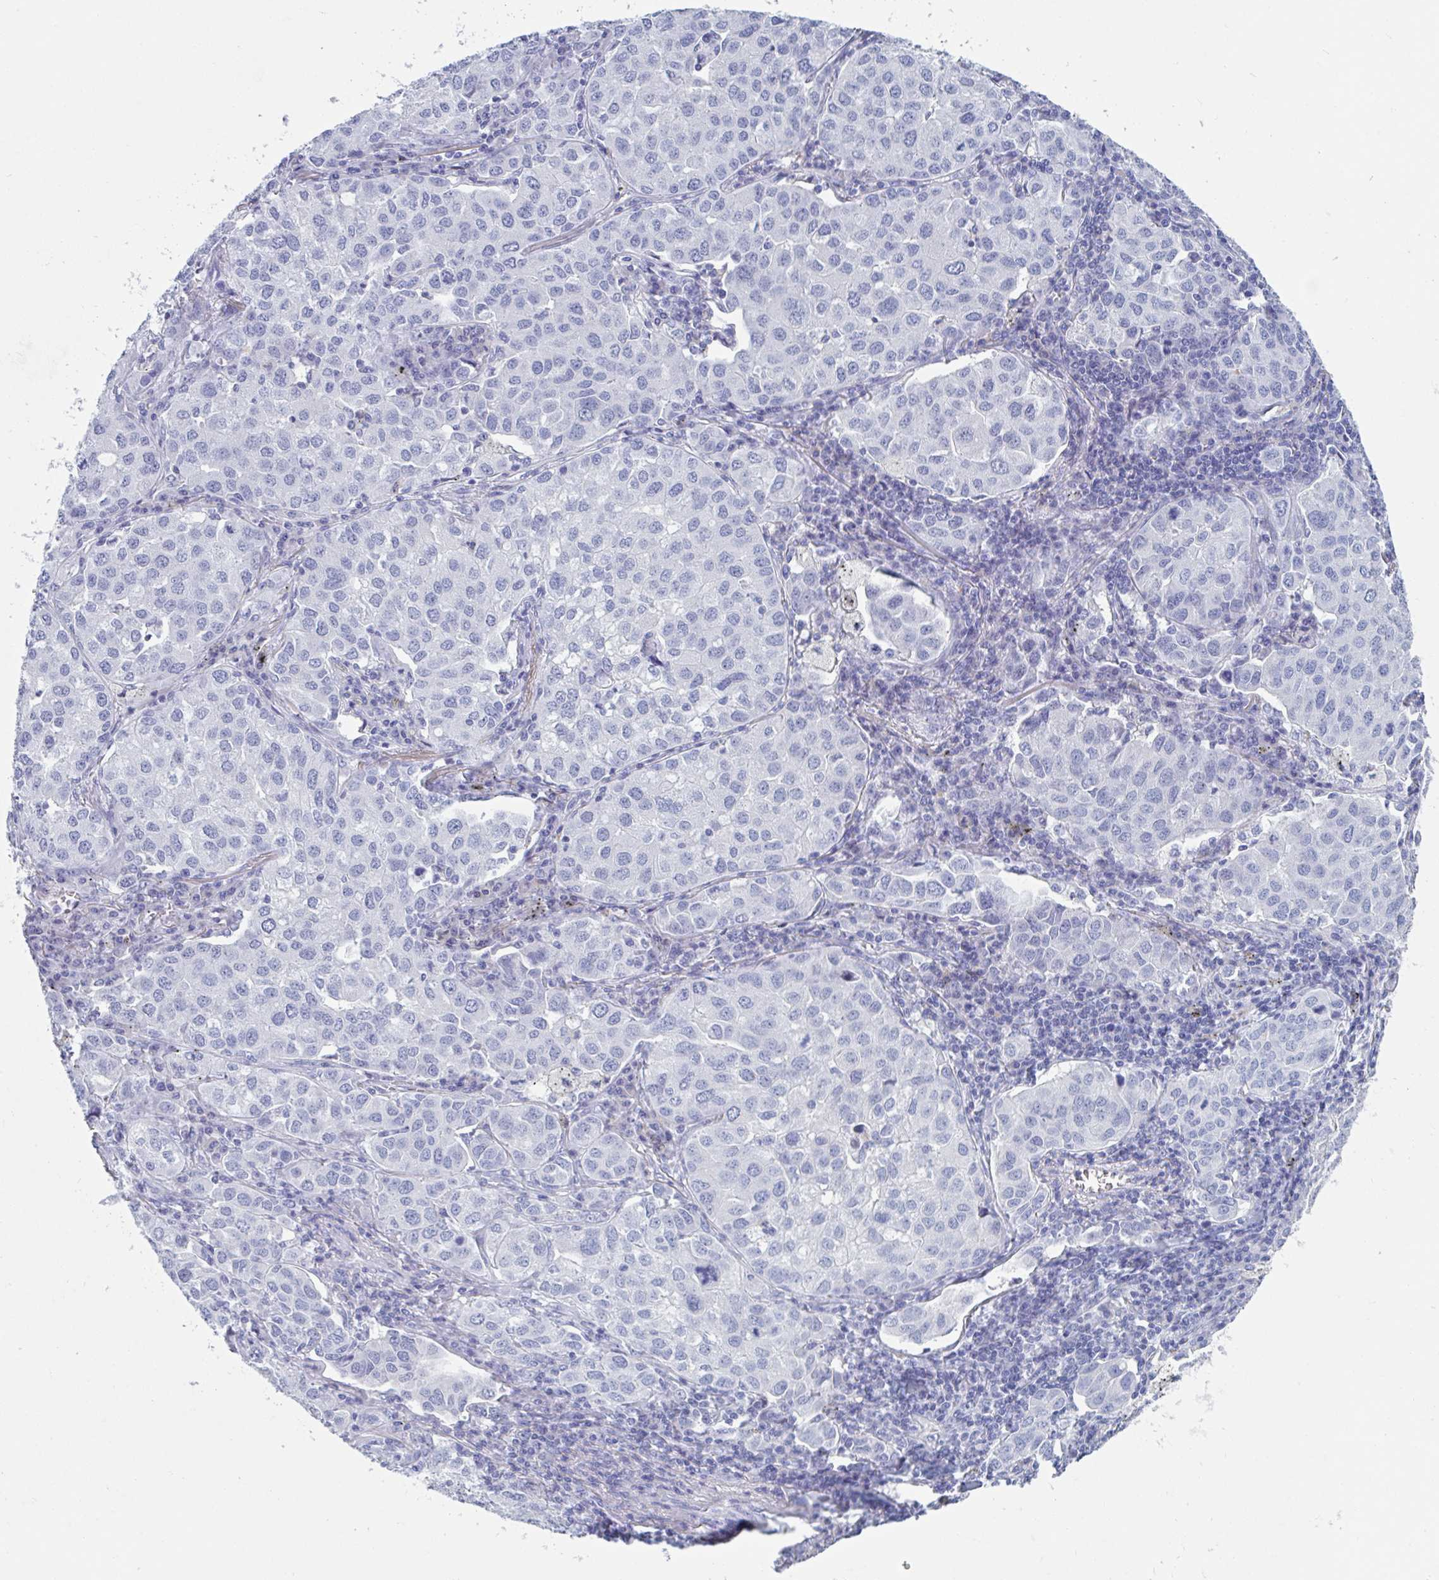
{"staining": {"intensity": "negative", "quantity": "none", "location": "none"}, "tissue": "lung cancer", "cell_type": "Tumor cells", "image_type": "cancer", "snomed": [{"axis": "morphology", "description": "Adenocarcinoma, NOS"}, {"axis": "morphology", "description": "Adenocarcinoma, metastatic, NOS"}, {"axis": "topography", "description": "Lymph node"}, {"axis": "topography", "description": "Lung"}], "caption": "Tumor cells show no significant expression in lung cancer (adenocarcinoma).", "gene": "DPEP3", "patient": {"sex": "female", "age": 65}}